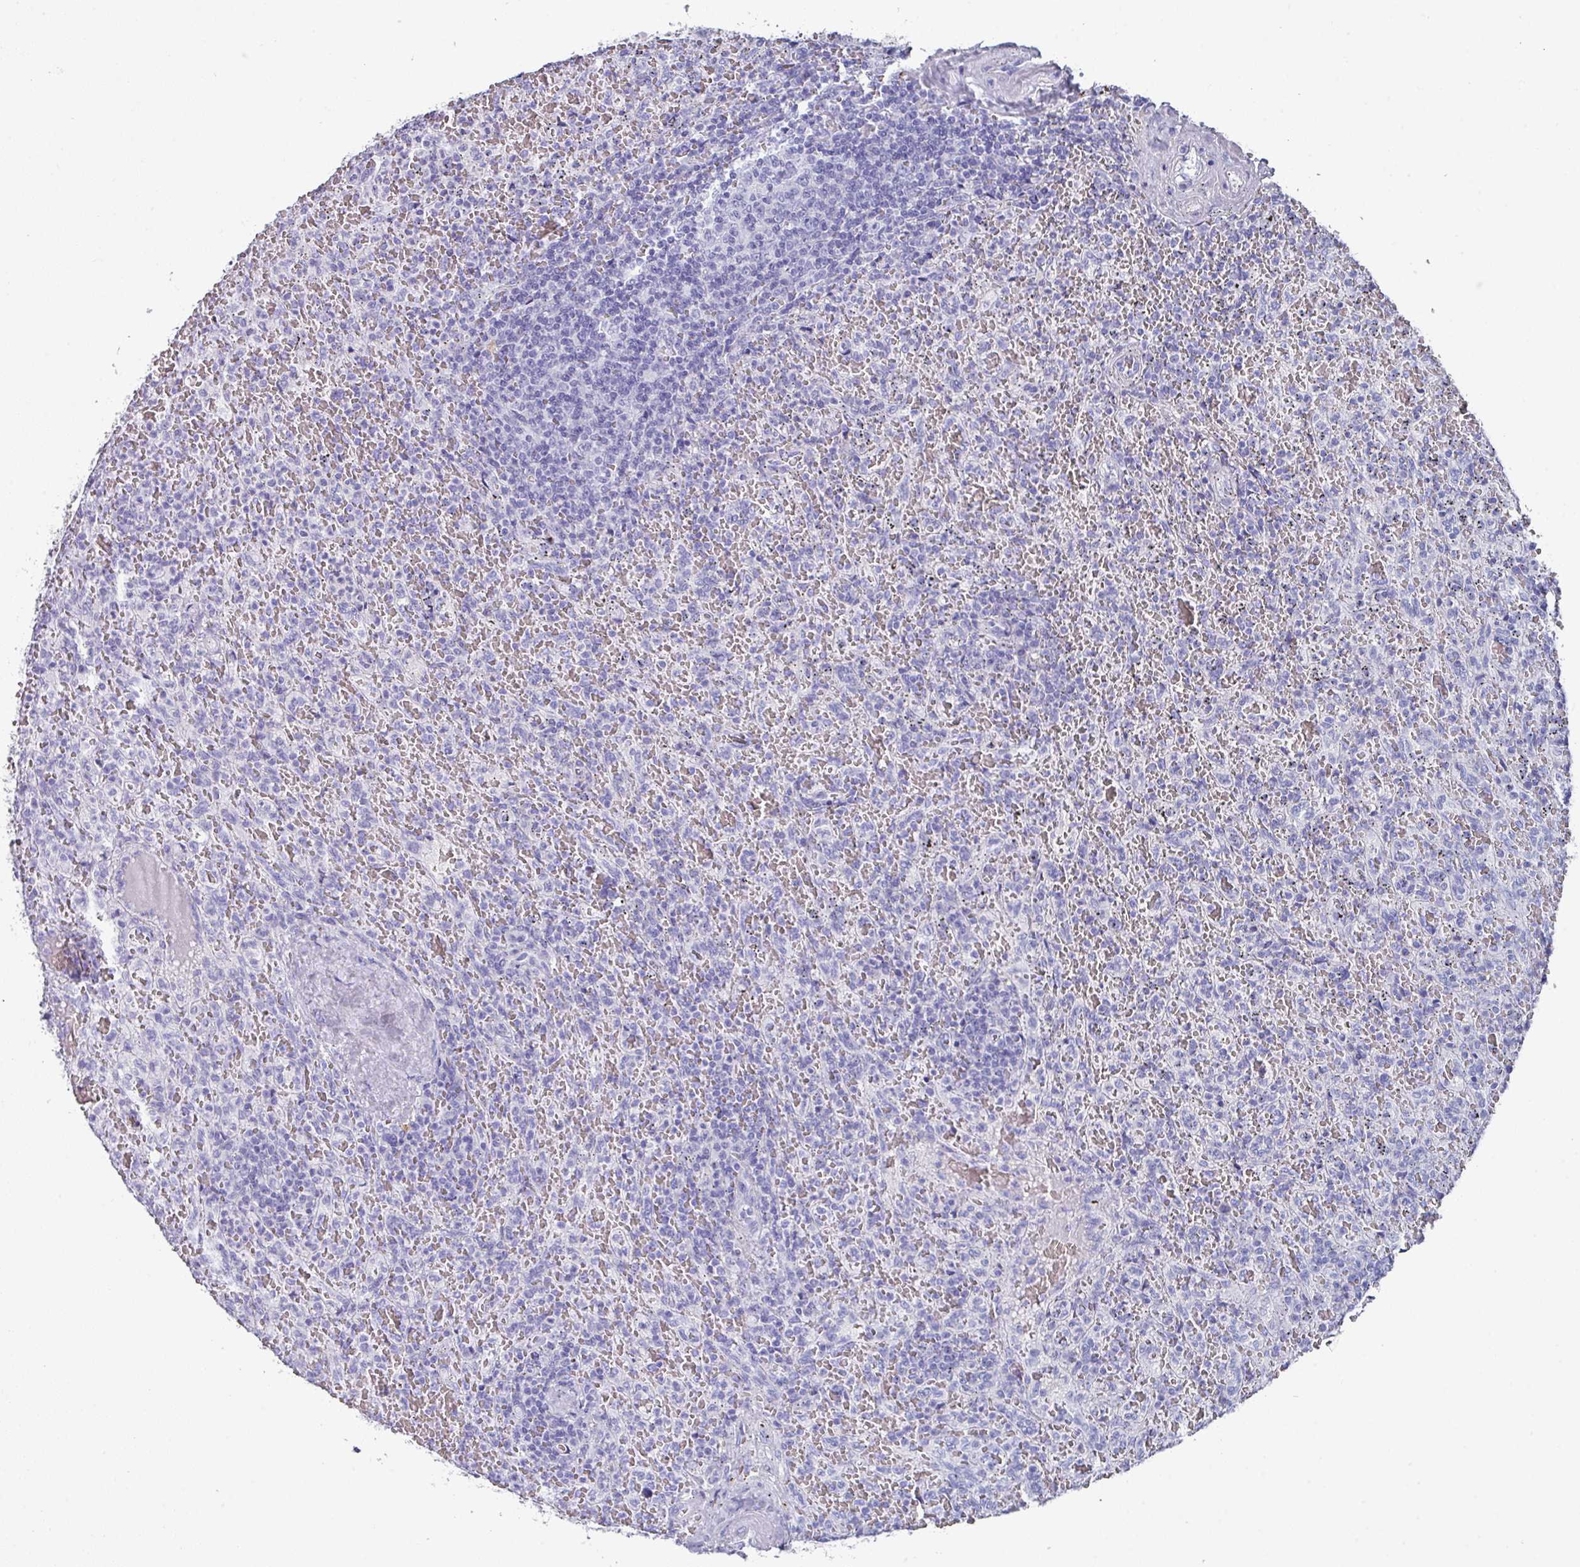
{"staining": {"intensity": "negative", "quantity": "none", "location": "none"}, "tissue": "lymphoma", "cell_type": "Tumor cells", "image_type": "cancer", "snomed": [{"axis": "morphology", "description": "Malignant lymphoma, non-Hodgkin's type, Low grade"}, {"axis": "topography", "description": "Spleen"}], "caption": "Protein analysis of lymphoma displays no significant positivity in tumor cells. (Stains: DAB (3,3'-diaminobenzidine) immunohistochemistry with hematoxylin counter stain, Microscopy: brightfield microscopy at high magnification).", "gene": "PEX10", "patient": {"sex": "female", "age": 64}}